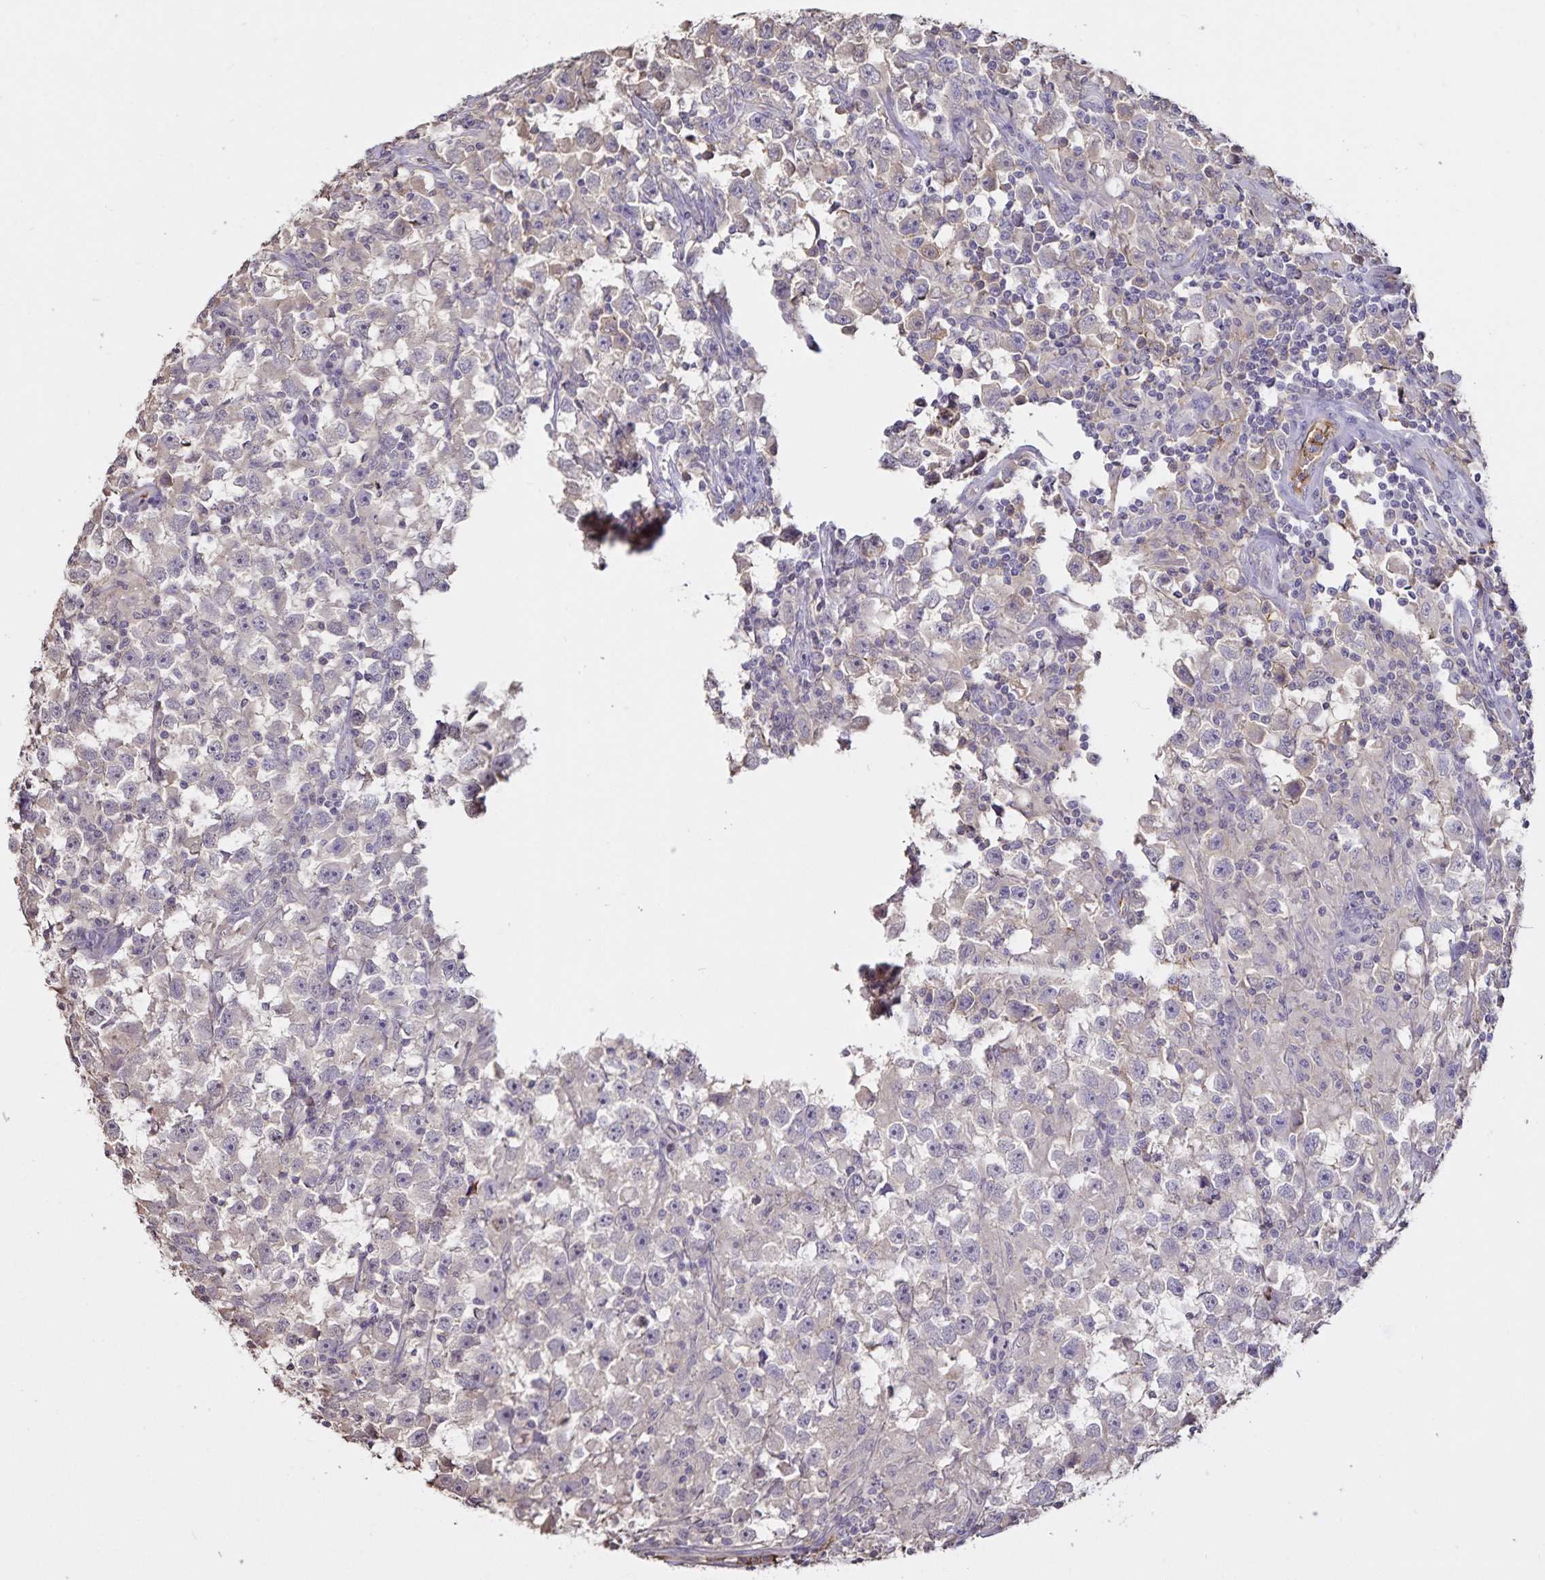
{"staining": {"intensity": "negative", "quantity": "none", "location": "none"}, "tissue": "testis cancer", "cell_type": "Tumor cells", "image_type": "cancer", "snomed": [{"axis": "morphology", "description": "Seminoma, NOS"}, {"axis": "topography", "description": "Testis"}], "caption": "The immunohistochemistry photomicrograph has no significant staining in tumor cells of testis cancer (seminoma) tissue. The staining is performed using DAB (3,3'-diaminobenzidine) brown chromogen with nuclei counter-stained in using hematoxylin.", "gene": "FGG", "patient": {"sex": "male", "age": 33}}